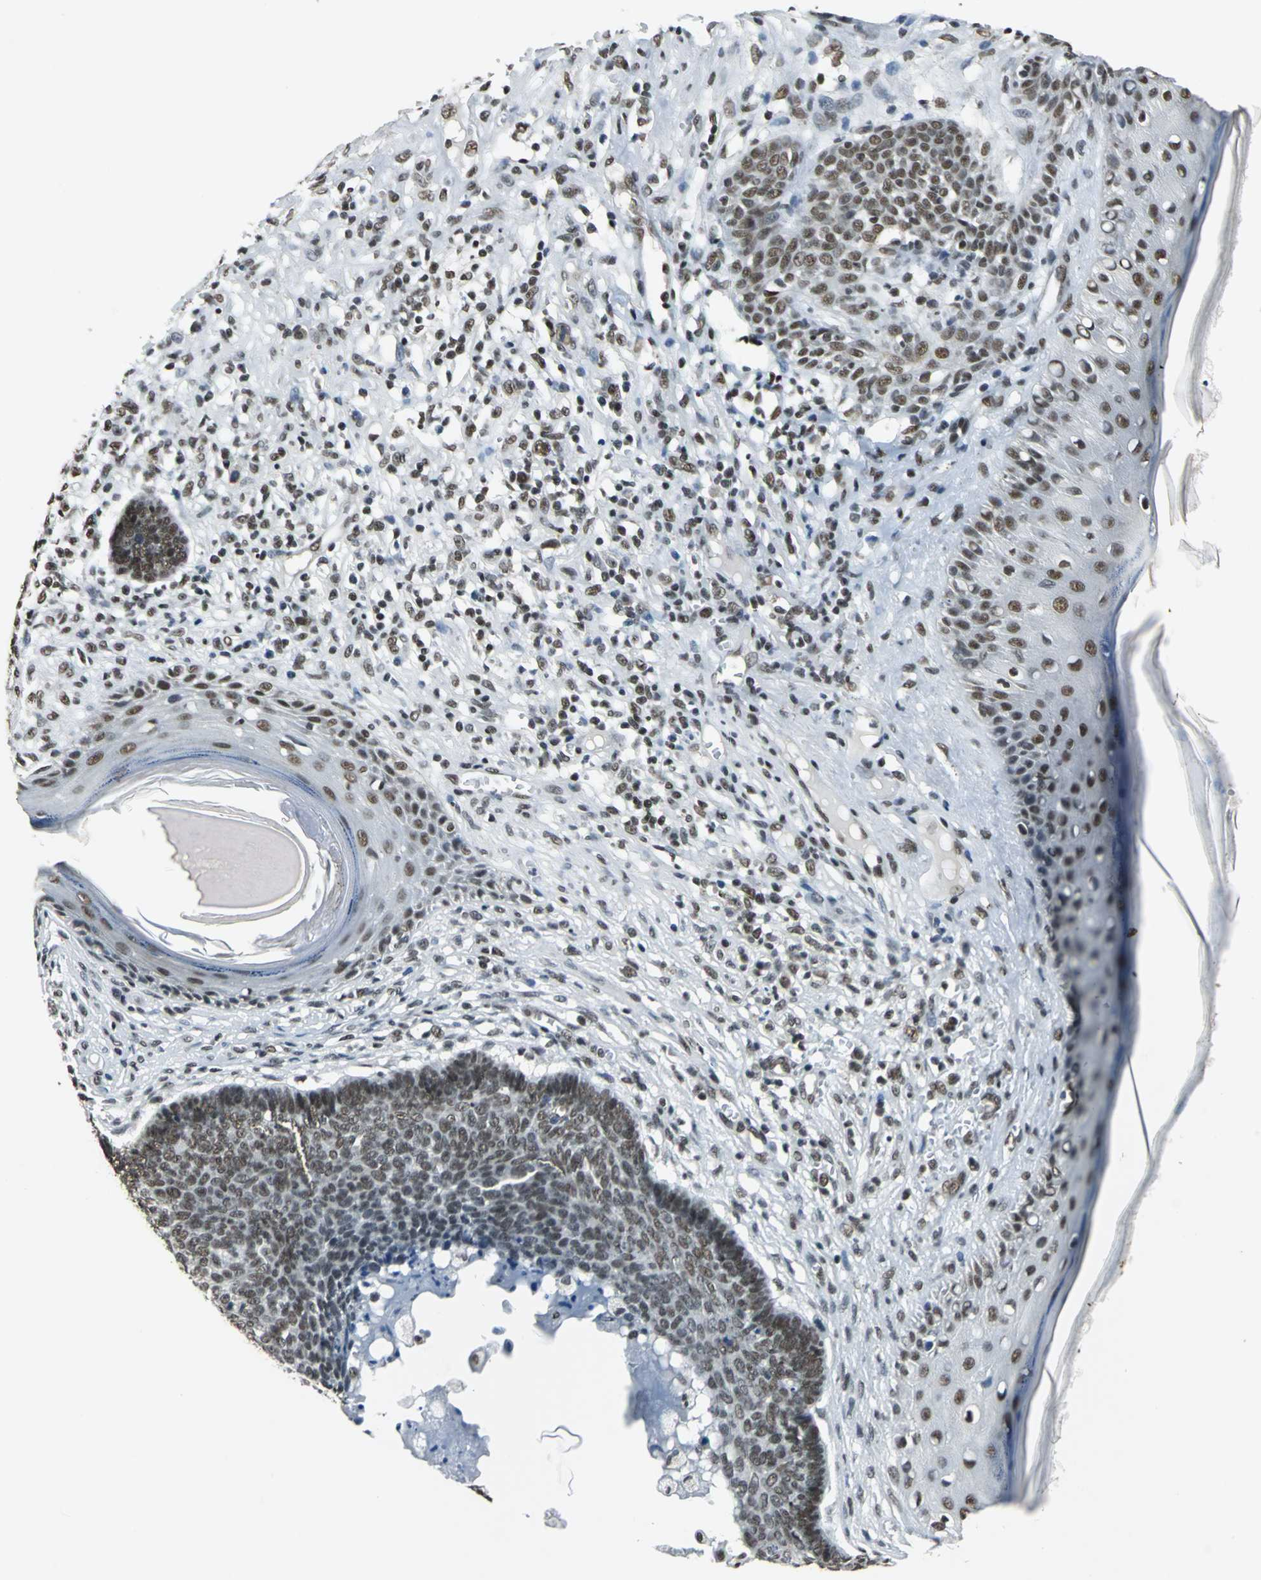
{"staining": {"intensity": "moderate", "quantity": ">75%", "location": "nuclear"}, "tissue": "skin cancer", "cell_type": "Tumor cells", "image_type": "cancer", "snomed": [{"axis": "morphology", "description": "Basal cell carcinoma"}, {"axis": "topography", "description": "Skin"}], "caption": "Moderate nuclear protein staining is seen in about >75% of tumor cells in basal cell carcinoma (skin).", "gene": "RBM14", "patient": {"sex": "male", "age": 84}}